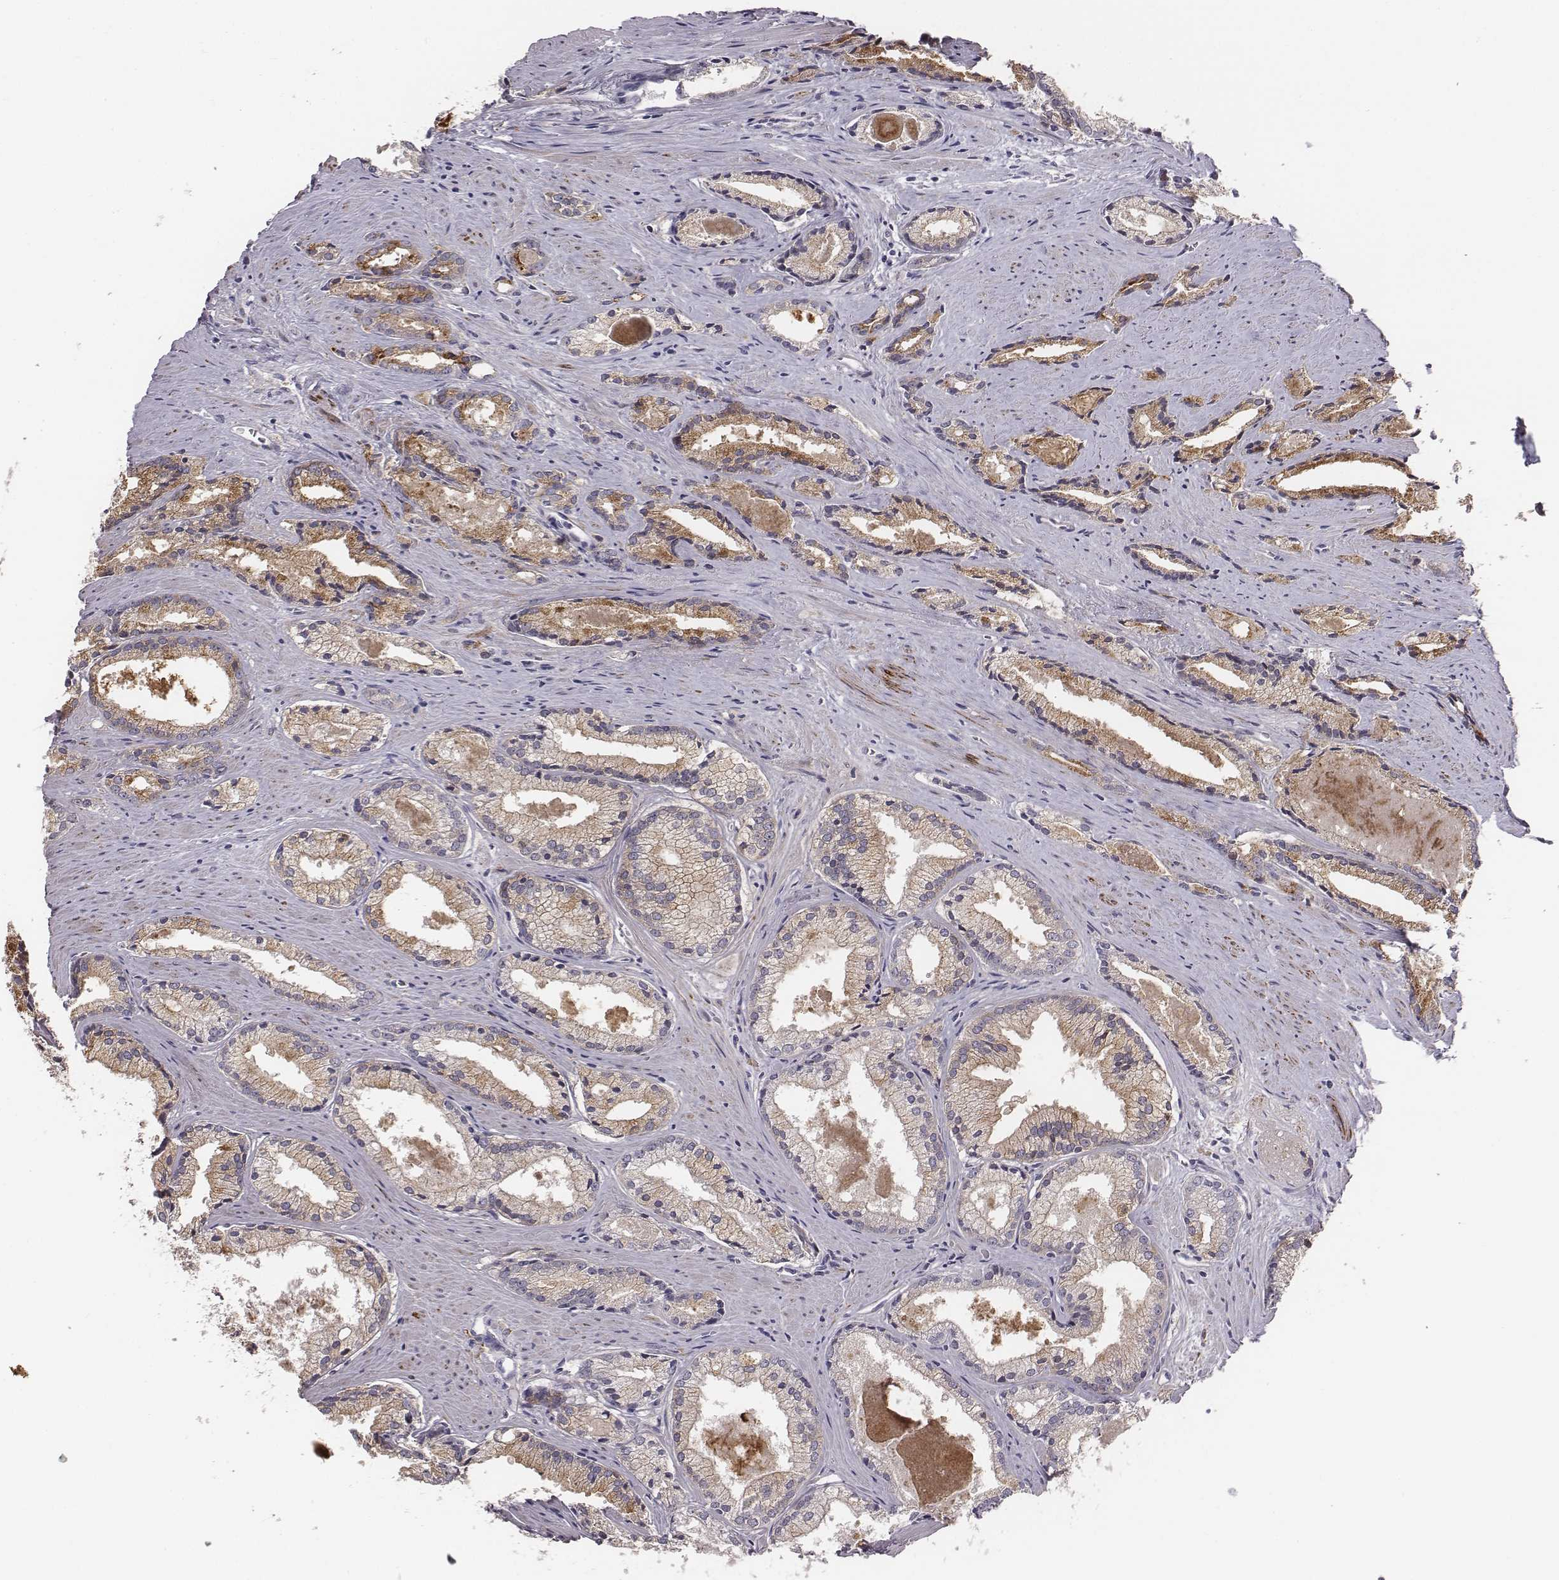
{"staining": {"intensity": "moderate", "quantity": "25%-75%", "location": "cytoplasmic/membranous"}, "tissue": "prostate cancer", "cell_type": "Tumor cells", "image_type": "cancer", "snomed": [{"axis": "morphology", "description": "Adenocarcinoma, NOS"}, {"axis": "morphology", "description": "Adenocarcinoma, High grade"}, {"axis": "topography", "description": "Prostate"}], "caption": "This is an image of immunohistochemistry staining of prostate cancer, which shows moderate expression in the cytoplasmic/membranous of tumor cells.", "gene": "PRKCZ", "patient": {"sex": "male", "age": 70}}